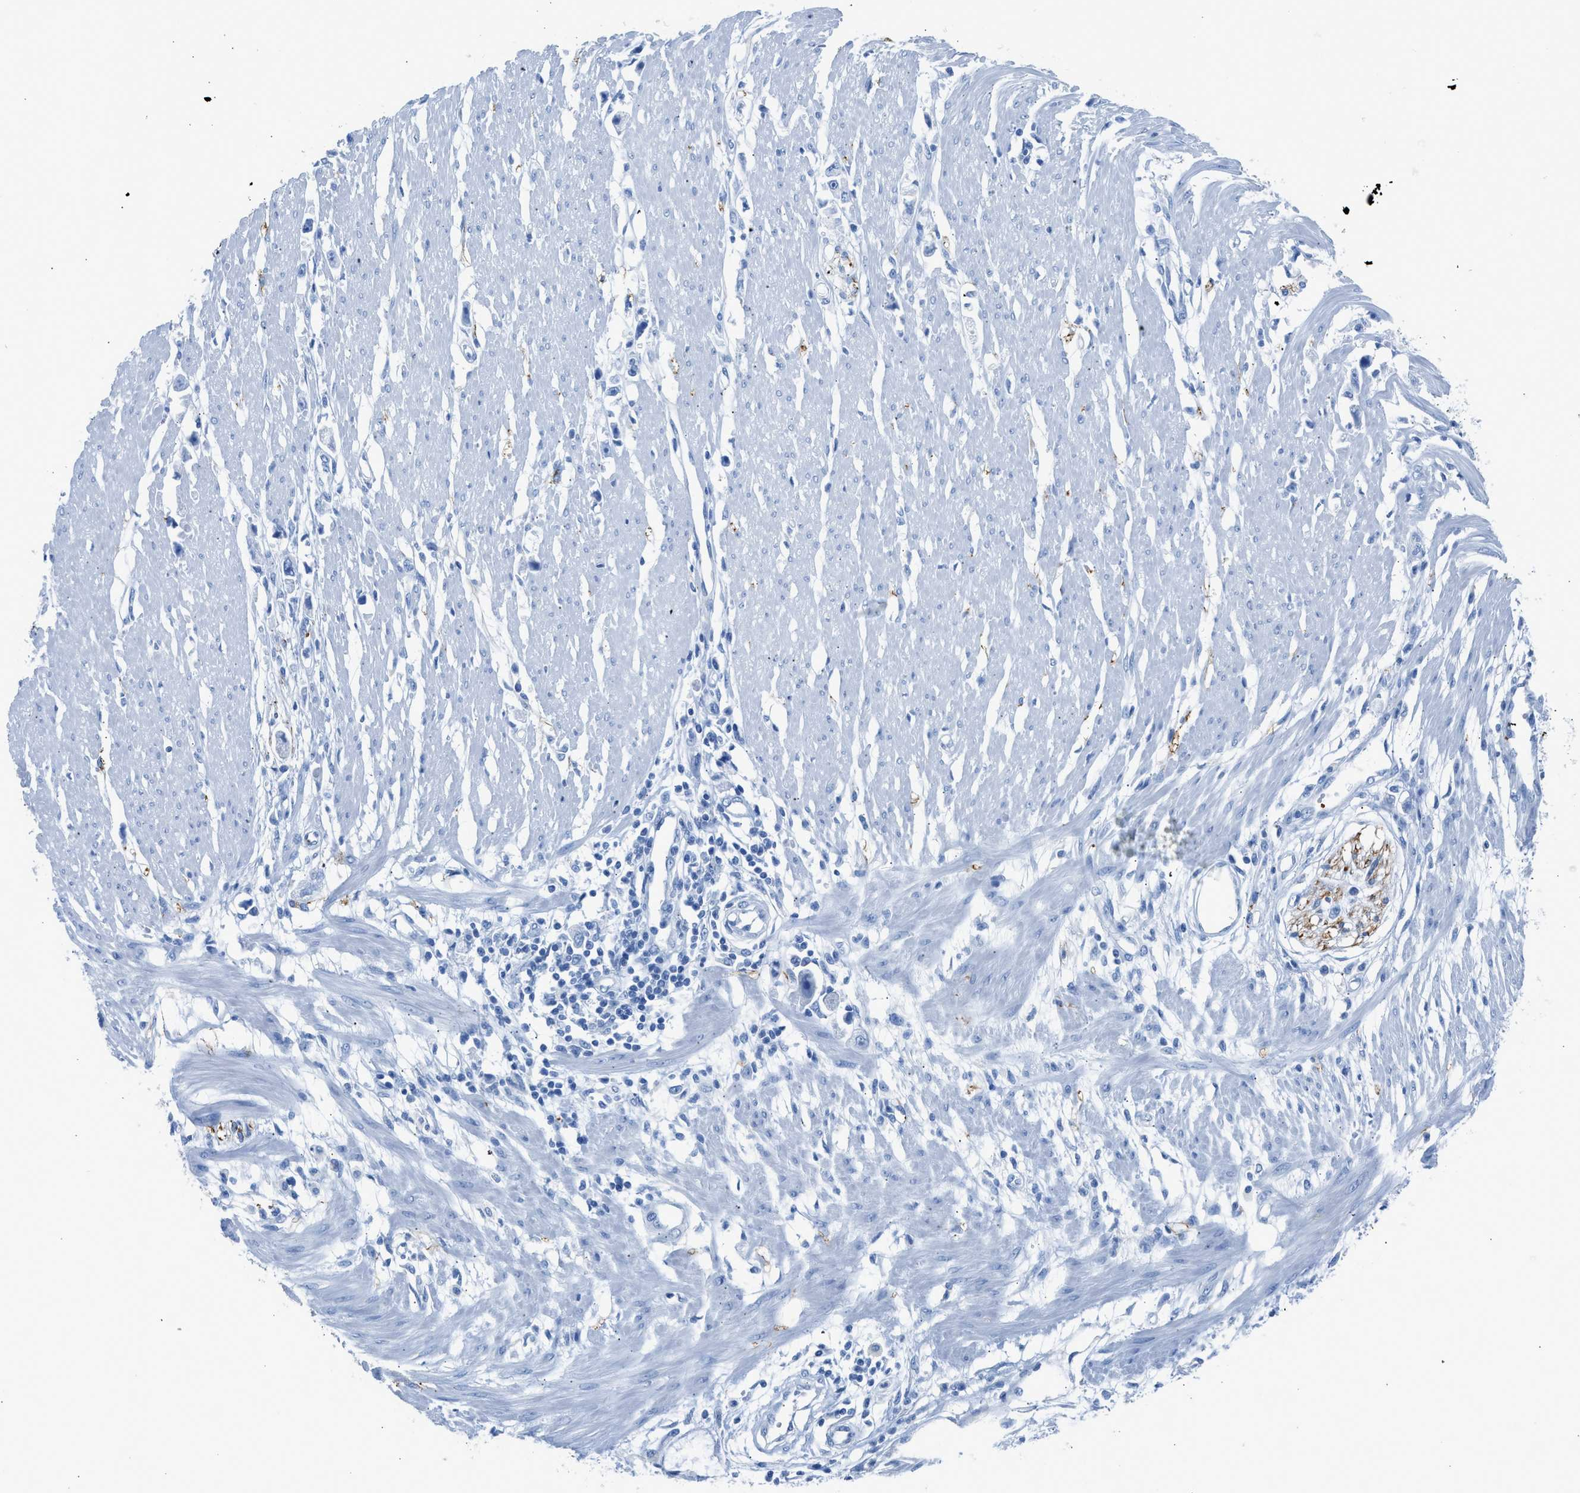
{"staining": {"intensity": "negative", "quantity": "none", "location": "none"}, "tissue": "stomach cancer", "cell_type": "Tumor cells", "image_type": "cancer", "snomed": [{"axis": "morphology", "description": "Adenocarcinoma, NOS"}, {"axis": "topography", "description": "Stomach"}], "caption": "IHC micrograph of neoplastic tissue: stomach adenocarcinoma stained with DAB (3,3'-diaminobenzidine) reveals no significant protein staining in tumor cells.", "gene": "FAIM2", "patient": {"sex": "female", "age": 59}}